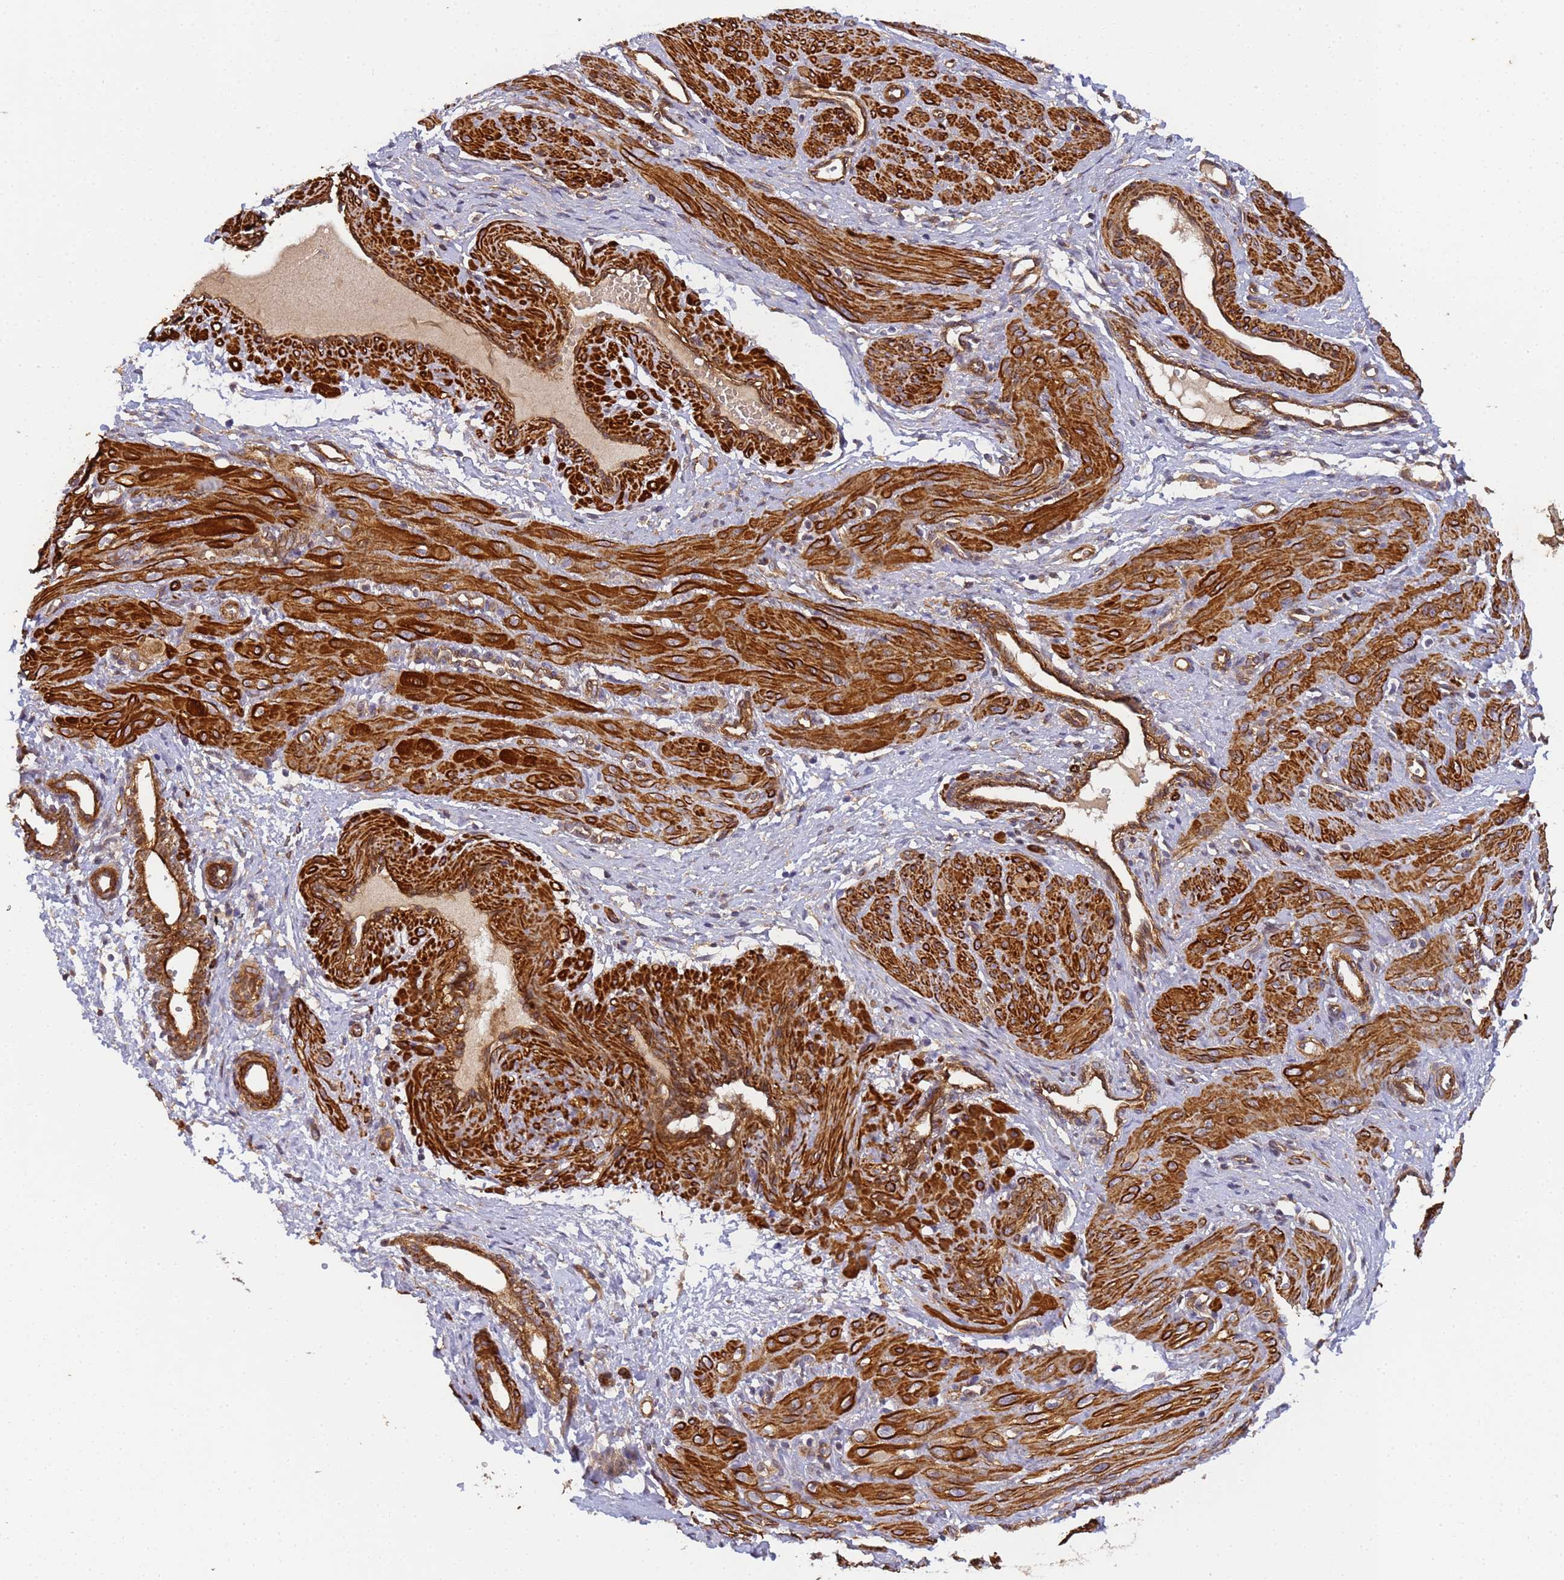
{"staining": {"intensity": "strong", "quantity": ">75%", "location": "cytoplasmic/membranous"}, "tissue": "smooth muscle", "cell_type": "Smooth muscle cells", "image_type": "normal", "snomed": [{"axis": "morphology", "description": "Normal tissue, NOS"}, {"axis": "topography", "description": "Endometrium"}], "caption": "Smooth muscle cells display strong cytoplasmic/membranous positivity in about >75% of cells in benign smooth muscle.", "gene": "RALGAPA2", "patient": {"sex": "female", "age": 33}}